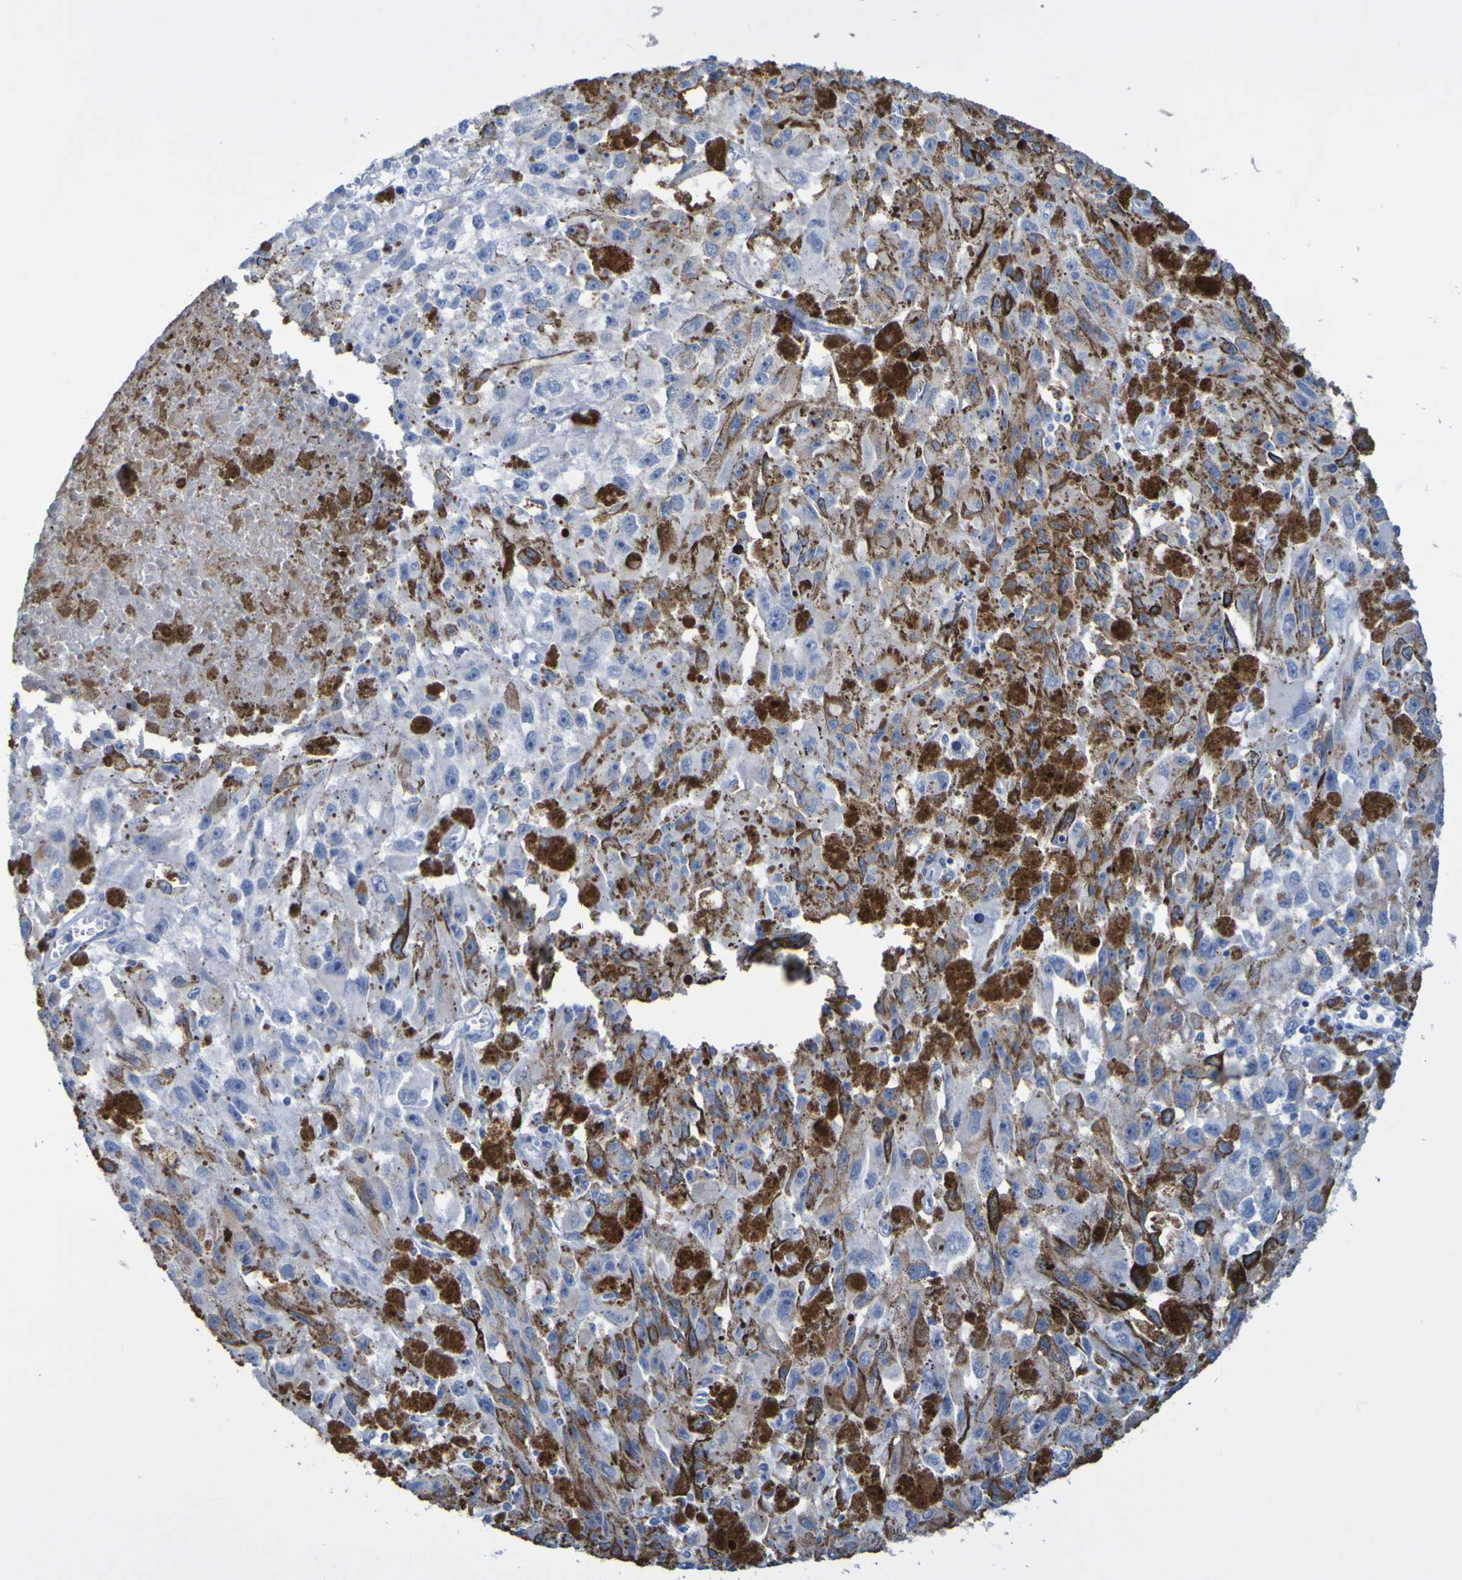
{"staining": {"intensity": "weak", "quantity": "<25%", "location": "cytoplasmic/membranous"}, "tissue": "melanoma", "cell_type": "Tumor cells", "image_type": "cancer", "snomed": [{"axis": "morphology", "description": "Malignant melanoma, NOS"}, {"axis": "topography", "description": "Skin"}], "caption": "A photomicrograph of human malignant melanoma is negative for staining in tumor cells.", "gene": "ACMSD", "patient": {"sex": "female", "age": 104}}